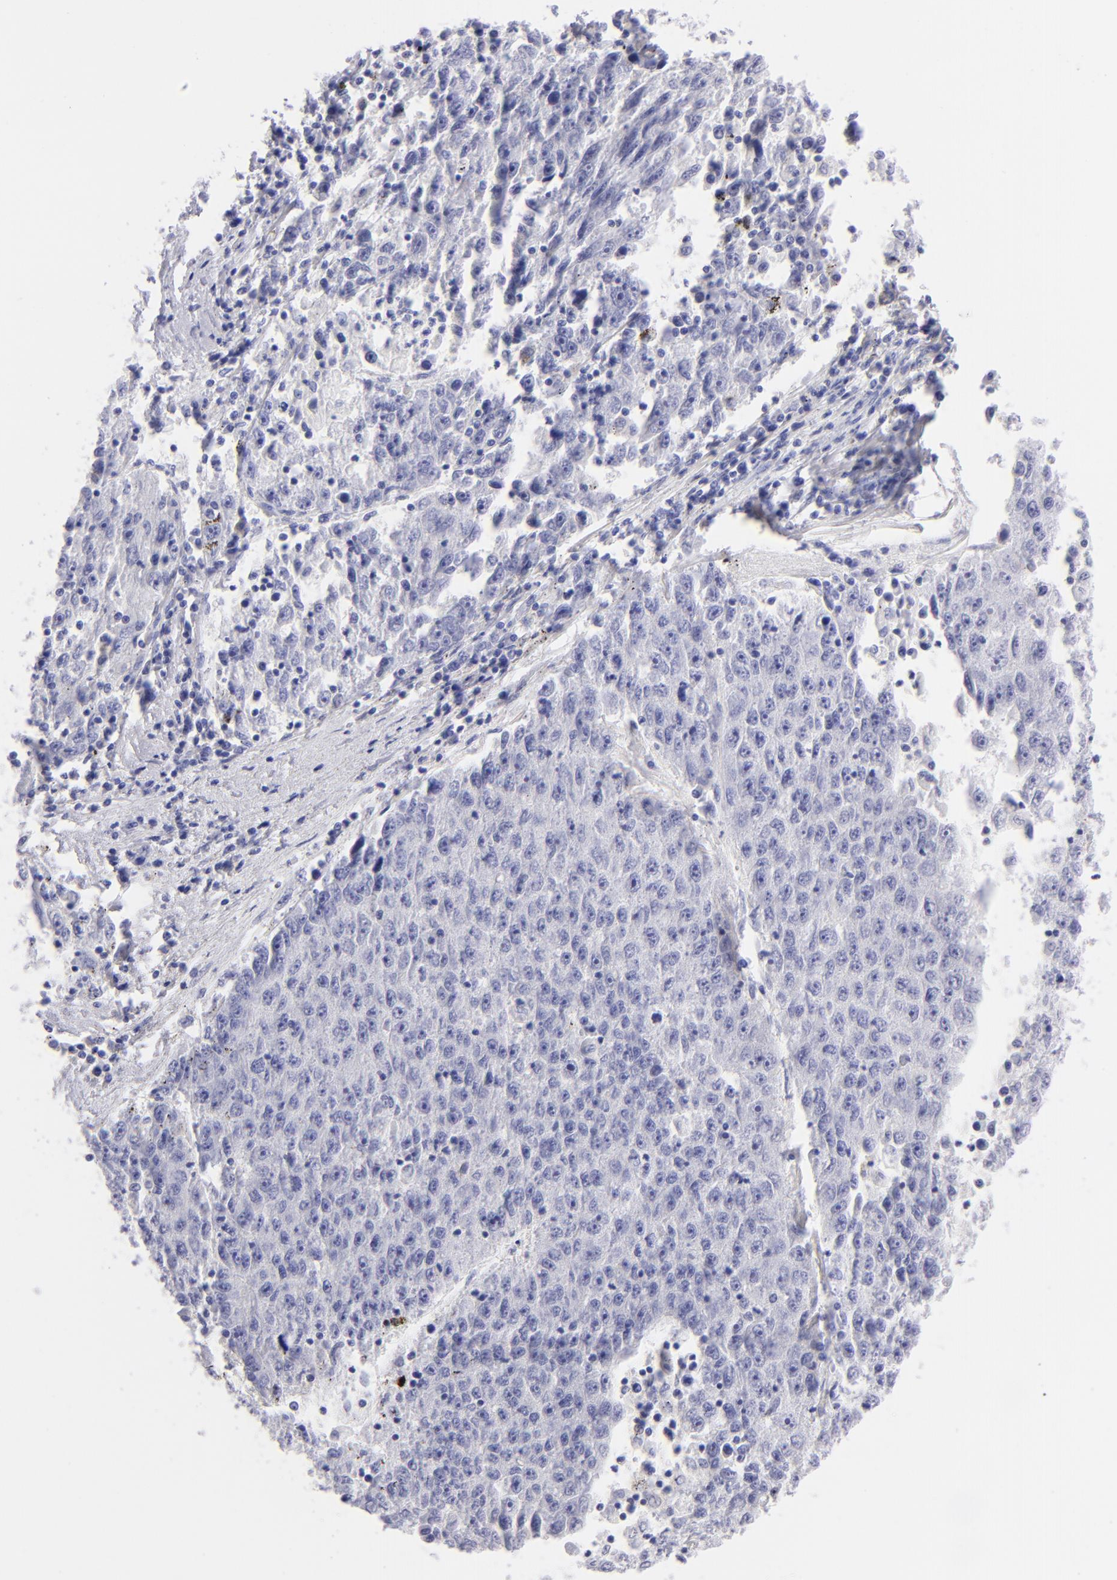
{"staining": {"intensity": "negative", "quantity": "none", "location": "none"}, "tissue": "liver cancer", "cell_type": "Tumor cells", "image_type": "cancer", "snomed": [{"axis": "morphology", "description": "Carcinoma, Hepatocellular, NOS"}, {"axis": "topography", "description": "Liver"}], "caption": "Immunohistochemistry (IHC) of human liver cancer (hepatocellular carcinoma) displays no expression in tumor cells.", "gene": "SLC1A3", "patient": {"sex": "male", "age": 49}}